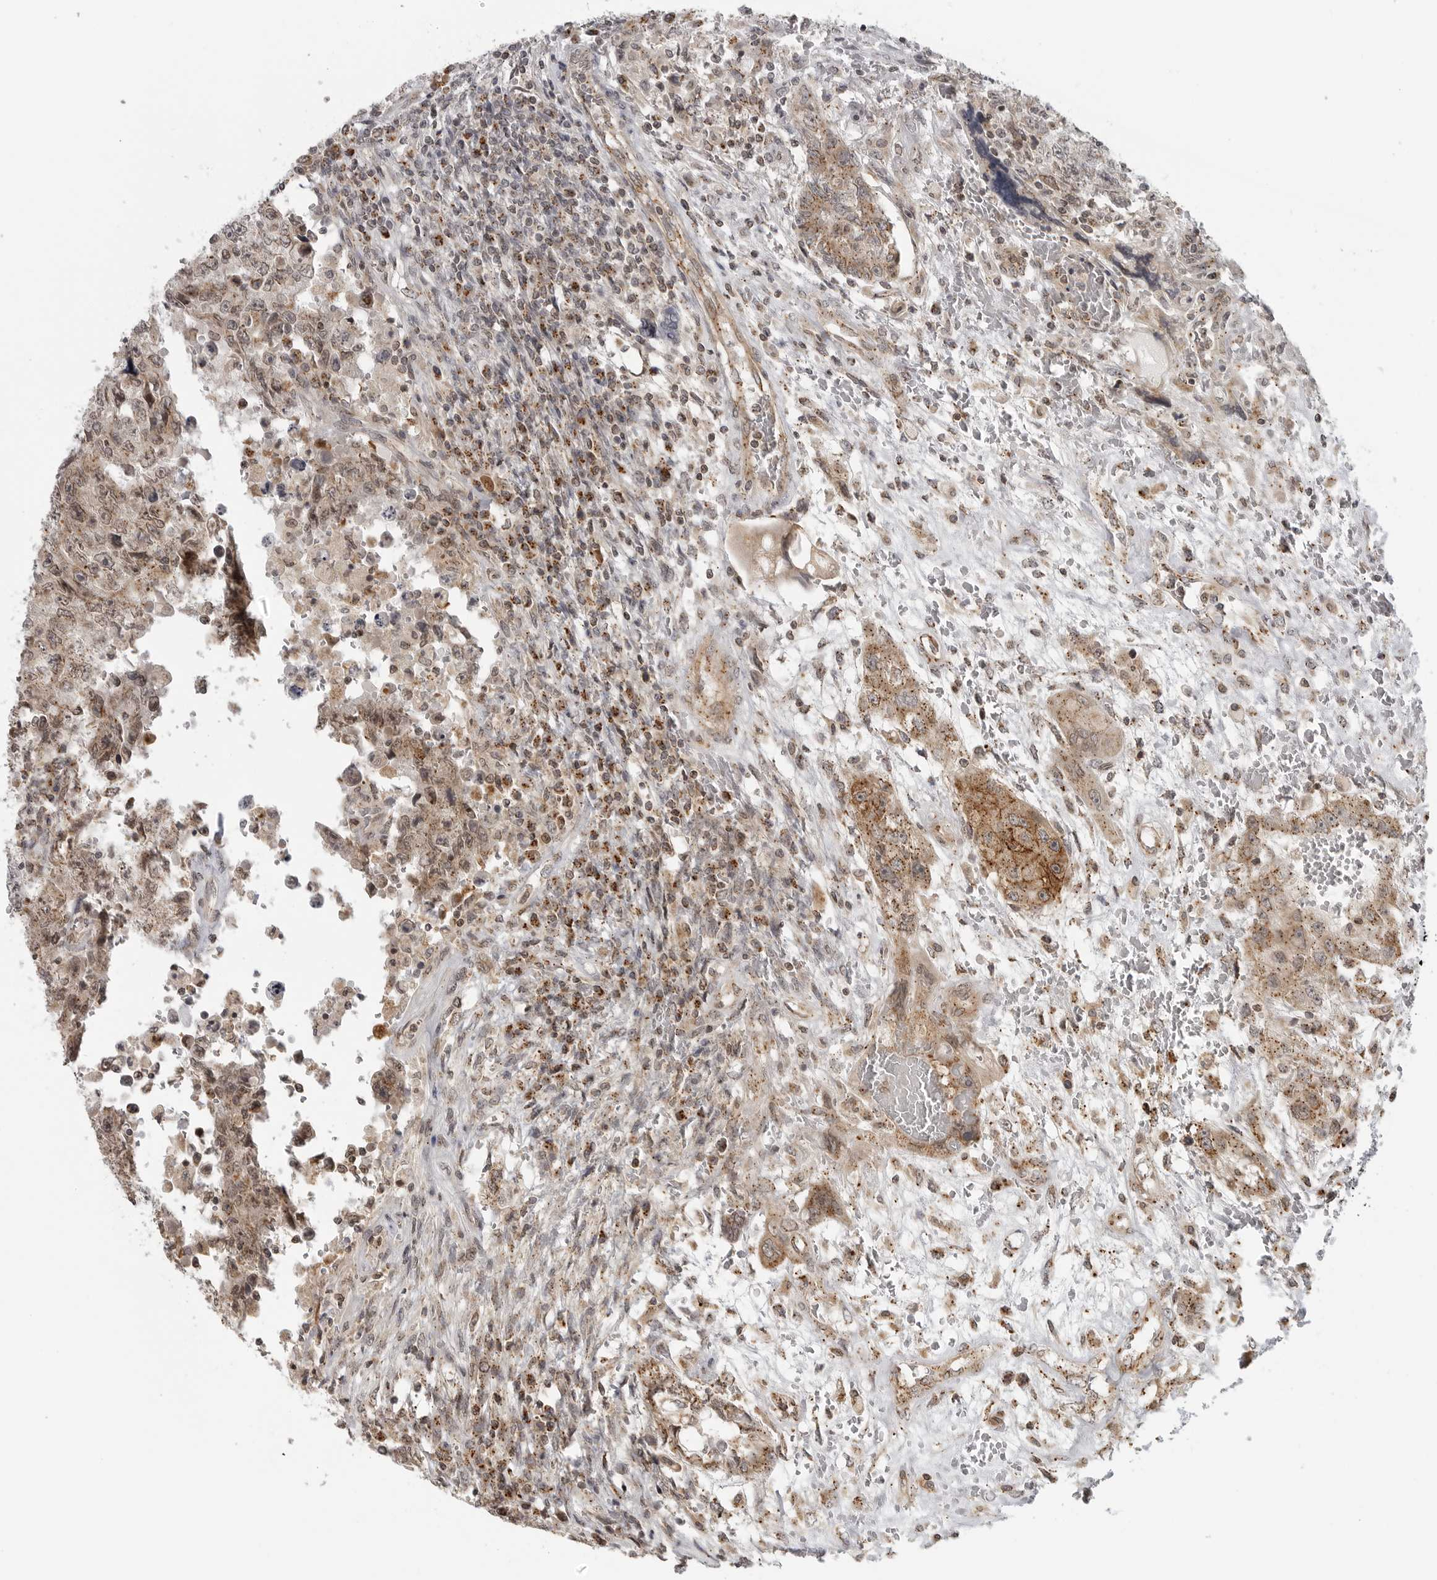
{"staining": {"intensity": "moderate", "quantity": ">75%", "location": "cytoplasmic/membranous"}, "tissue": "testis cancer", "cell_type": "Tumor cells", "image_type": "cancer", "snomed": [{"axis": "morphology", "description": "Carcinoma, Embryonal, NOS"}, {"axis": "topography", "description": "Testis"}], "caption": "Immunohistochemistry (DAB) staining of human testis cancer (embryonal carcinoma) displays moderate cytoplasmic/membranous protein positivity in about >75% of tumor cells.", "gene": "COPA", "patient": {"sex": "male", "age": 26}}